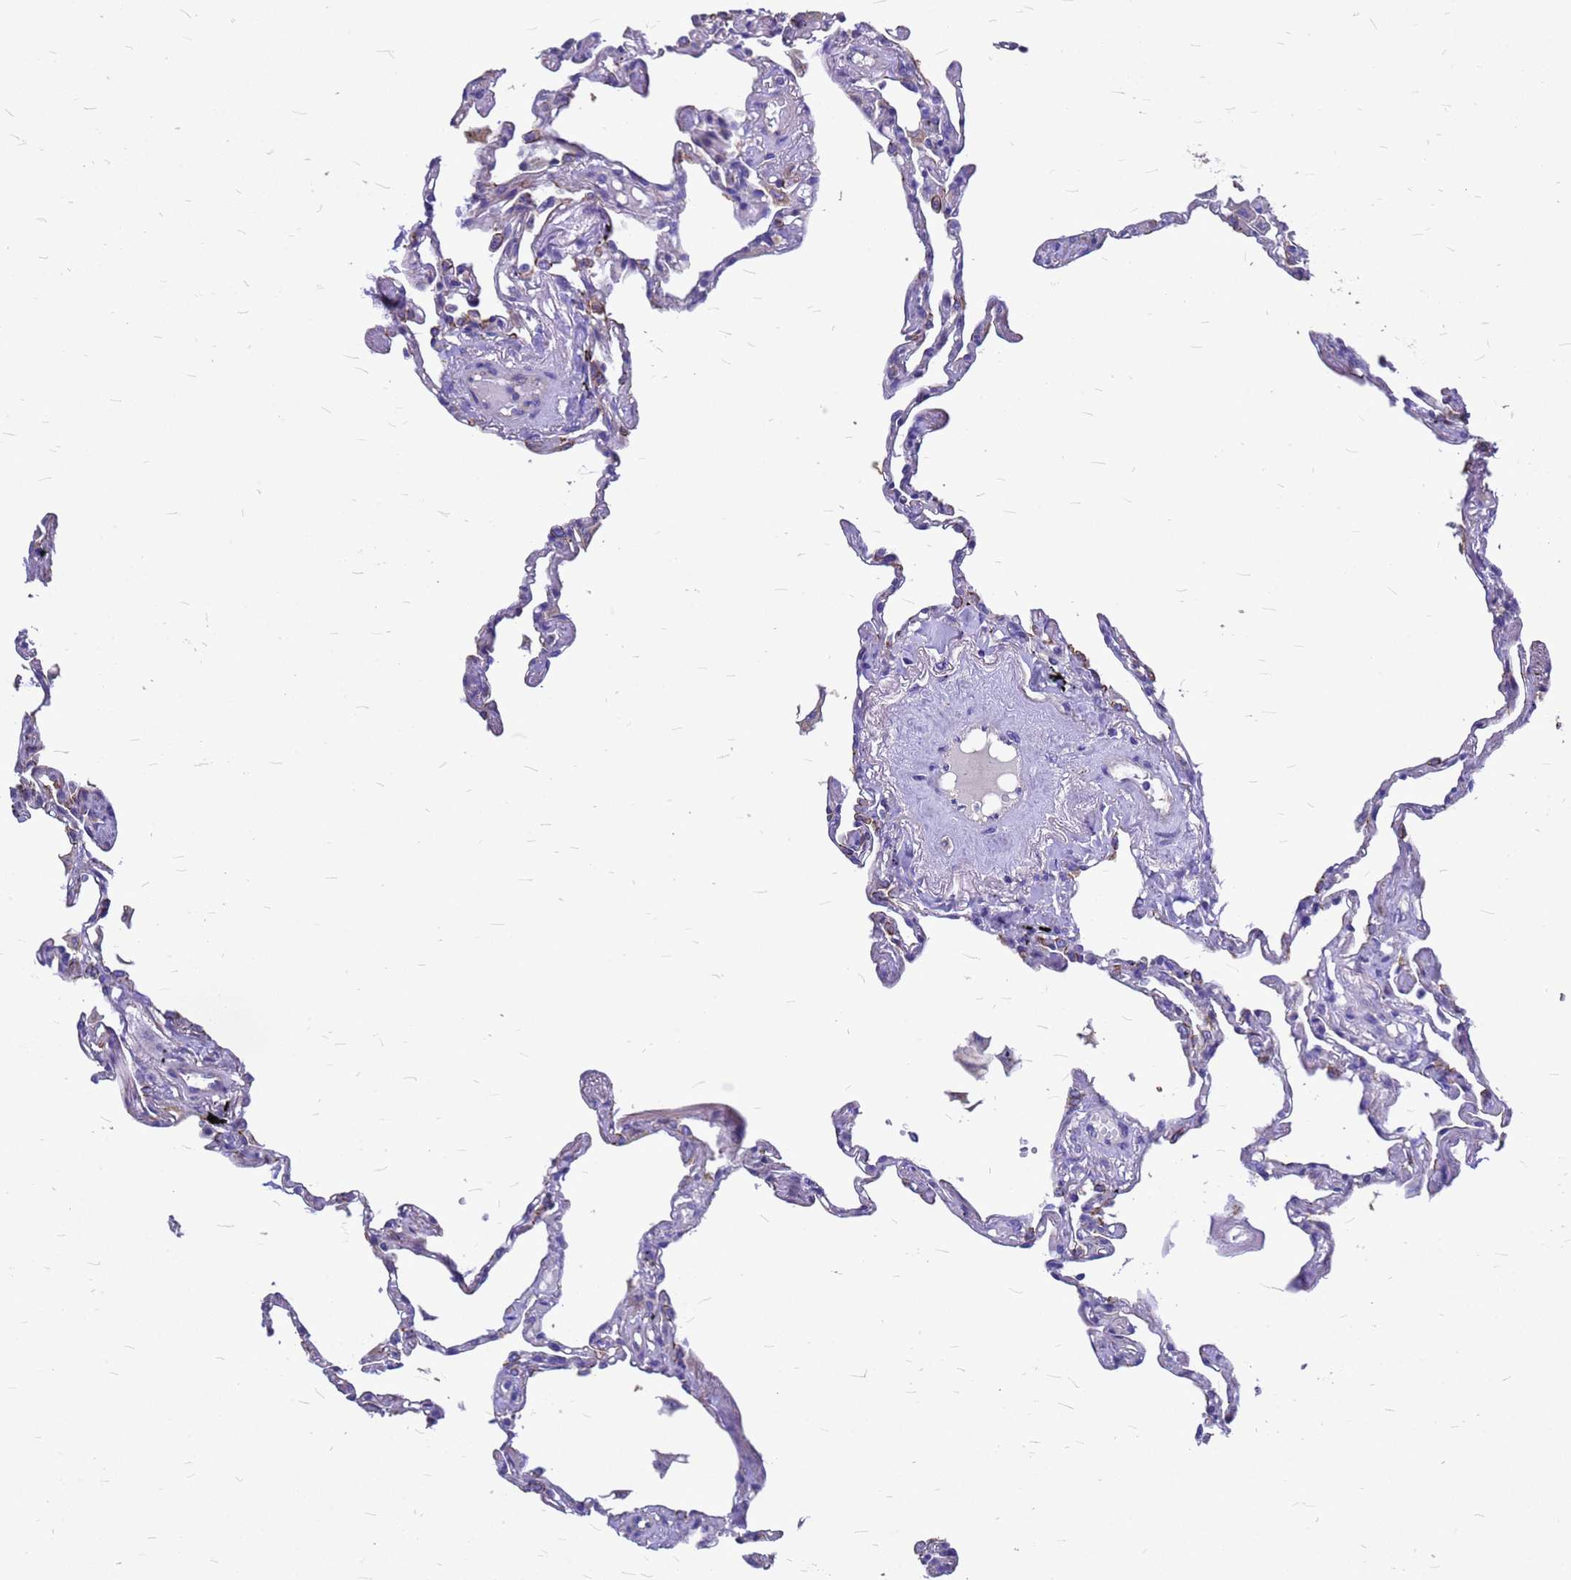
{"staining": {"intensity": "moderate", "quantity": "<25%", "location": "cytoplasmic/membranous"}, "tissue": "lung", "cell_type": "Alveolar cells", "image_type": "normal", "snomed": [{"axis": "morphology", "description": "Normal tissue, NOS"}, {"axis": "topography", "description": "Lung"}], "caption": "Immunohistochemical staining of benign human lung exhibits <25% levels of moderate cytoplasmic/membranous protein expression in about <25% of alveolar cells.", "gene": "FBXW5", "patient": {"sex": "female", "age": 67}}